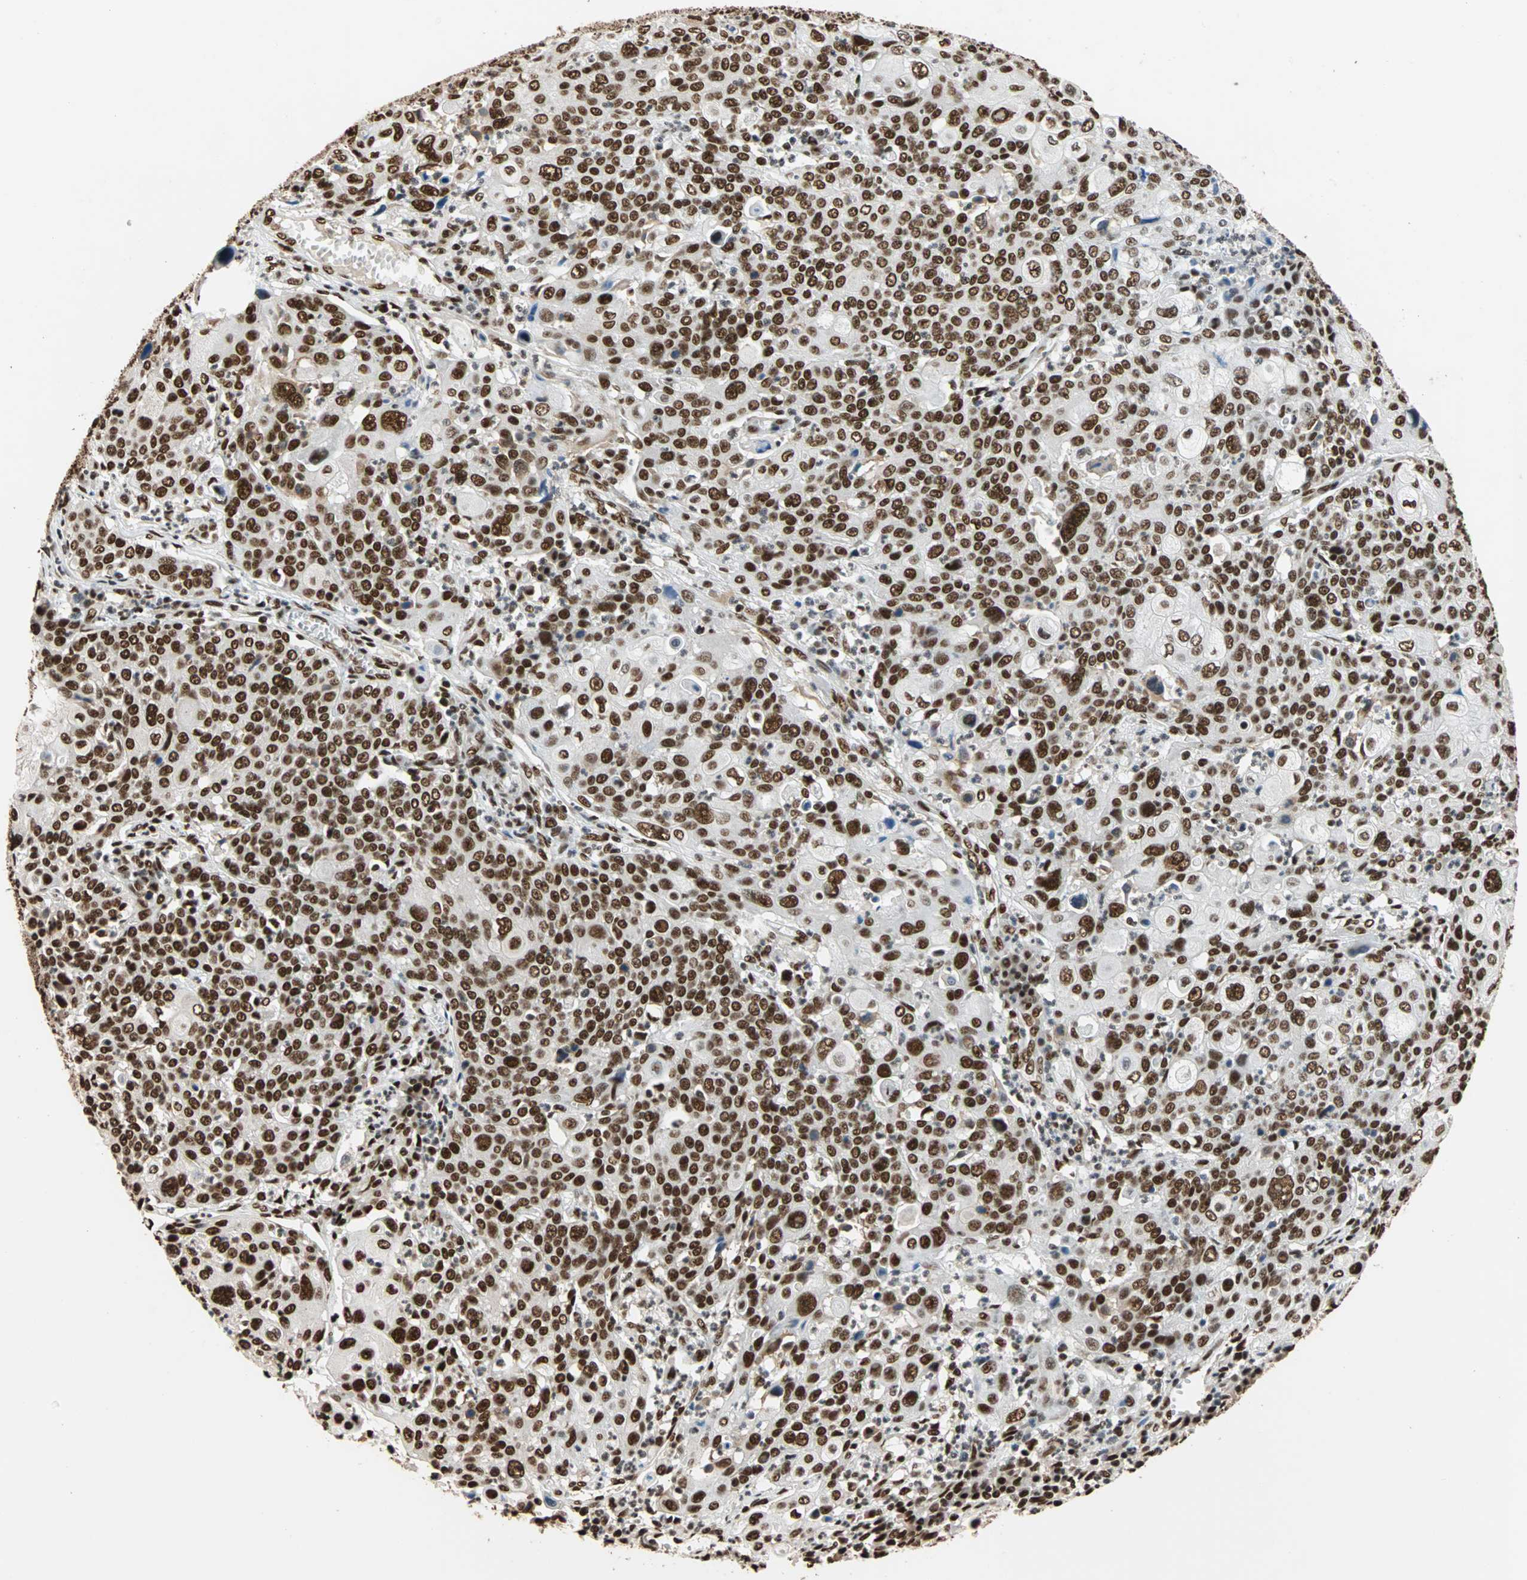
{"staining": {"intensity": "strong", "quantity": ">75%", "location": "nuclear"}, "tissue": "cervical cancer", "cell_type": "Tumor cells", "image_type": "cancer", "snomed": [{"axis": "morphology", "description": "Squamous cell carcinoma, NOS"}, {"axis": "topography", "description": "Cervix"}], "caption": "IHC photomicrograph of neoplastic tissue: cervical squamous cell carcinoma stained using IHC shows high levels of strong protein expression localized specifically in the nuclear of tumor cells, appearing as a nuclear brown color.", "gene": "ILF2", "patient": {"sex": "female", "age": 40}}